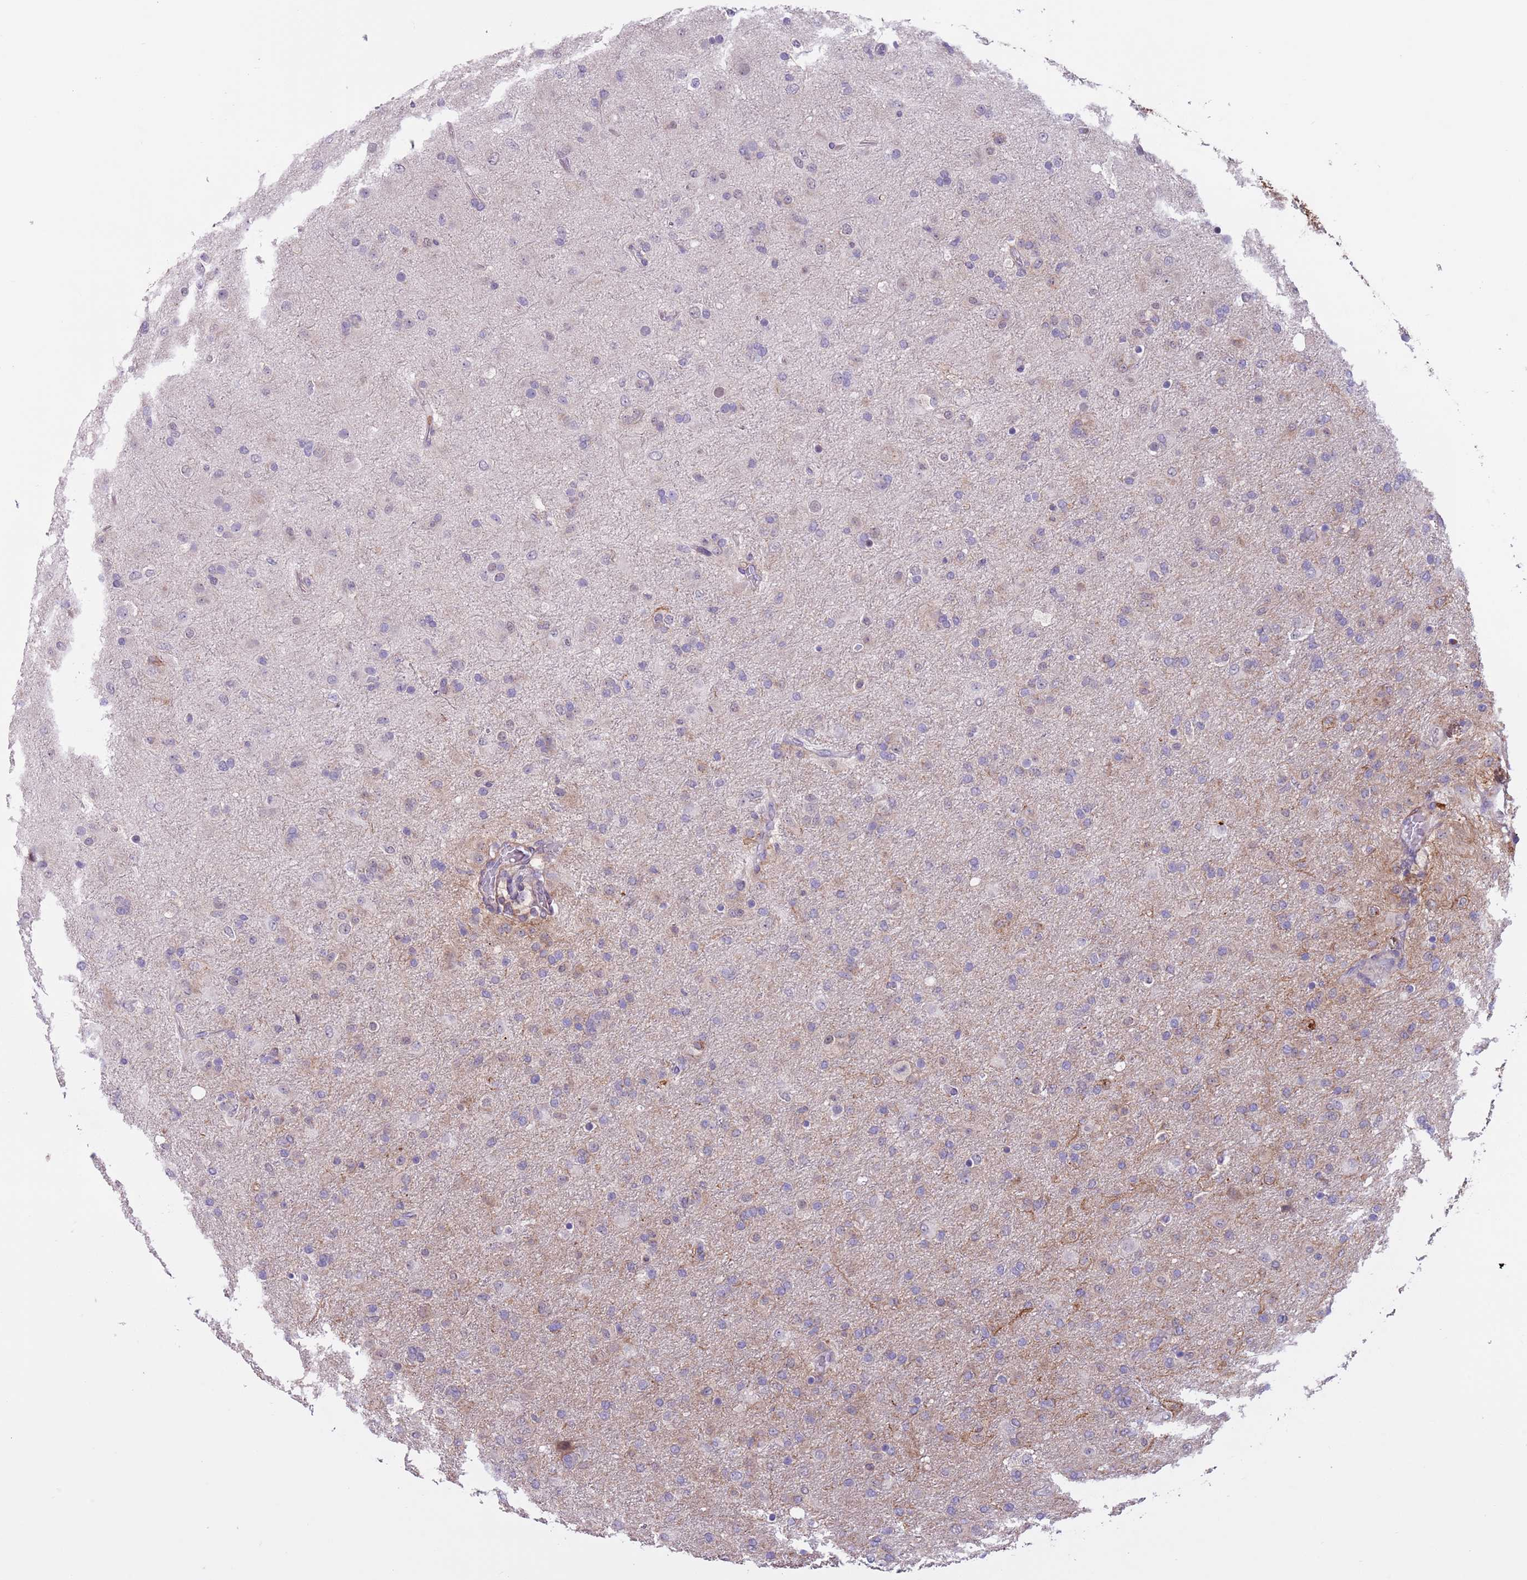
{"staining": {"intensity": "negative", "quantity": "none", "location": "none"}, "tissue": "glioma", "cell_type": "Tumor cells", "image_type": "cancer", "snomed": [{"axis": "morphology", "description": "Glioma, malignant, Low grade"}, {"axis": "topography", "description": "Brain"}], "caption": "Tumor cells are negative for protein expression in human glioma.", "gene": "JAML", "patient": {"sex": "male", "age": 65}}